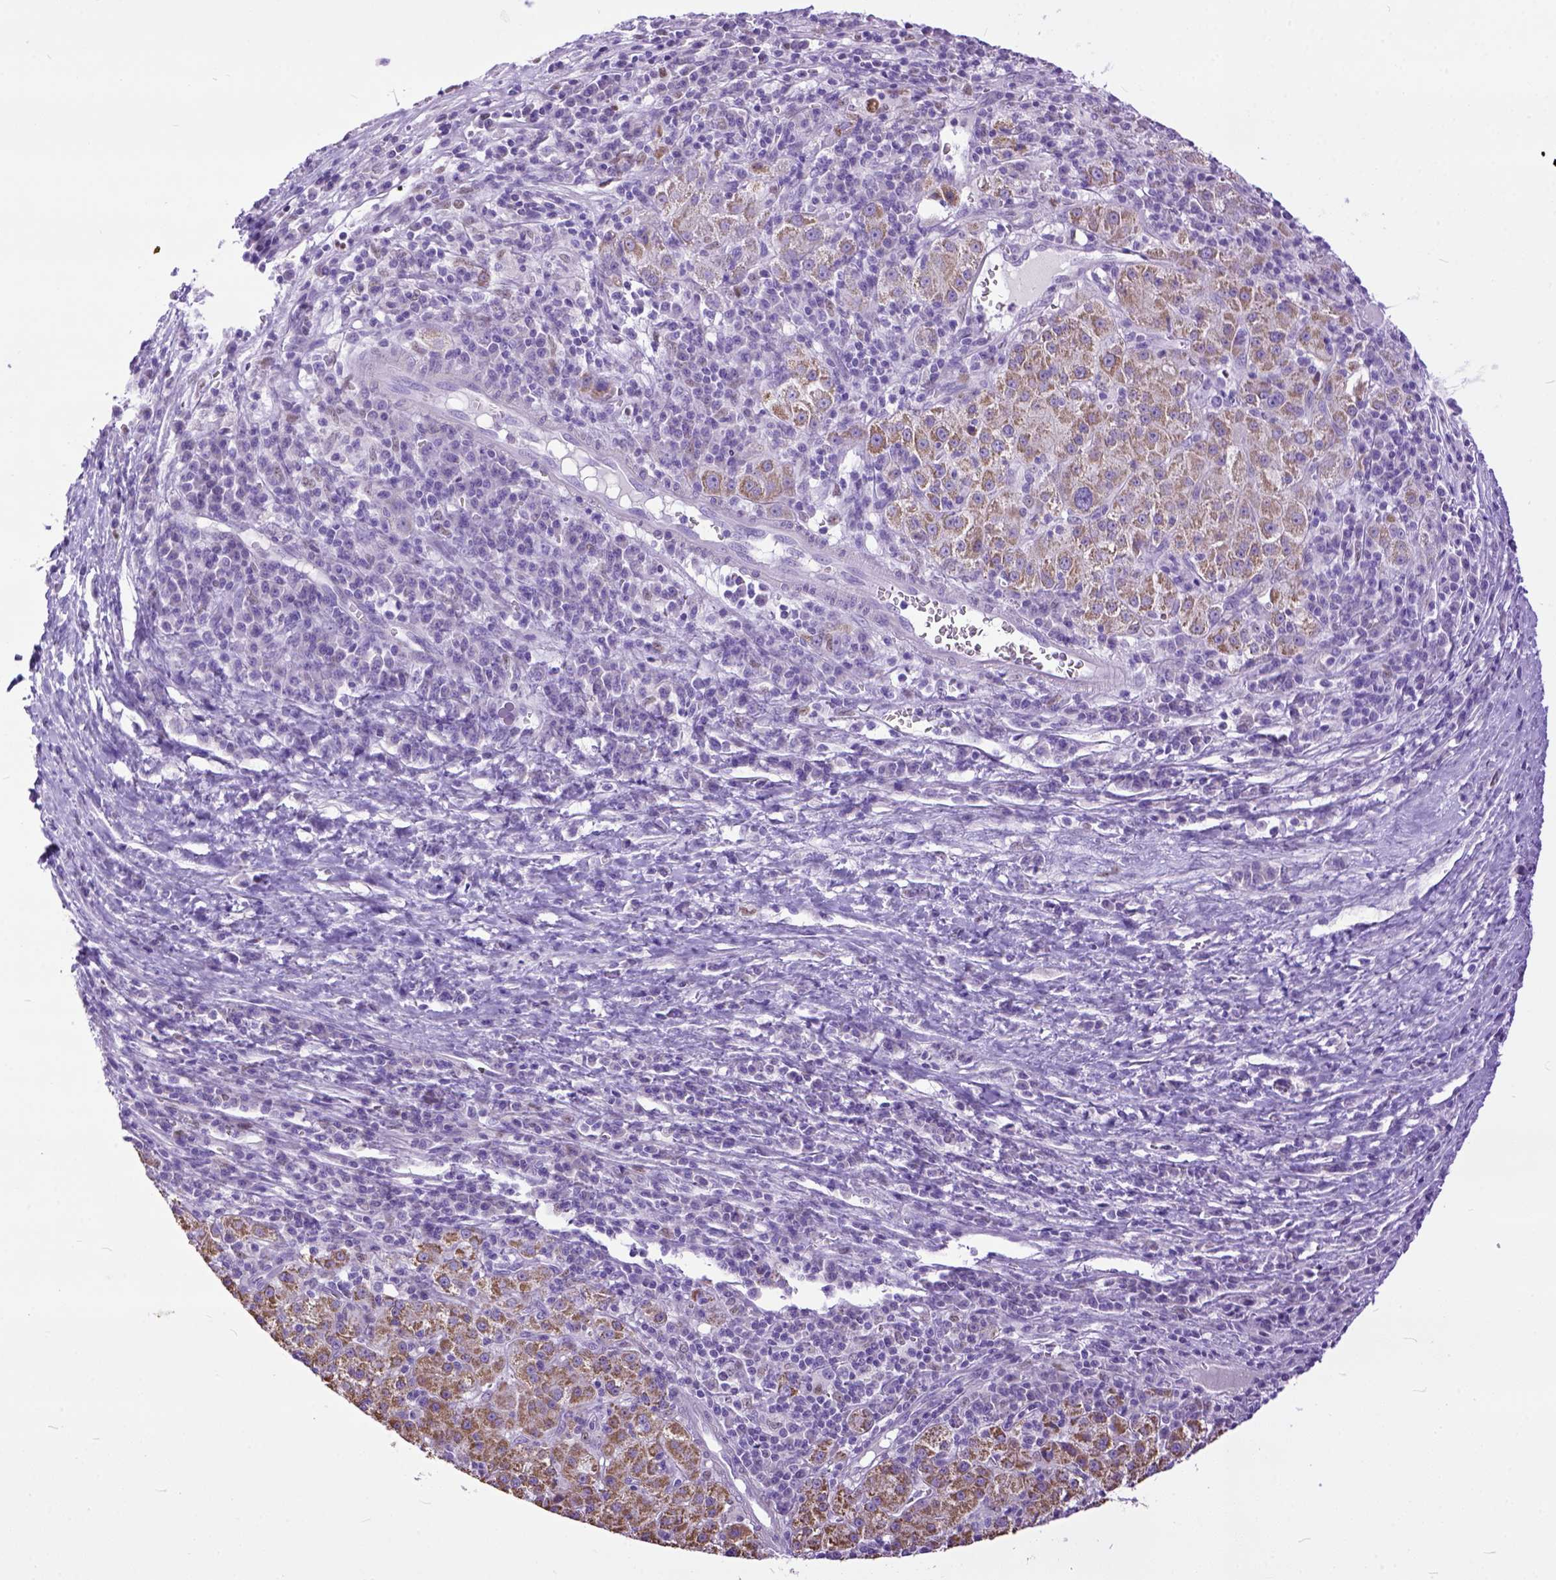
{"staining": {"intensity": "moderate", "quantity": ">75%", "location": "cytoplasmic/membranous"}, "tissue": "liver cancer", "cell_type": "Tumor cells", "image_type": "cancer", "snomed": [{"axis": "morphology", "description": "Carcinoma, Hepatocellular, NOS"}, {"axis": "topography", "description": "Liver"}], "caption": "About >75% of tumor cells in human liver cancer display moderate cytoplasmic/membranous protein expression as visualized by brown immunohistochemical staining.", "gene": "CRB1", "patient": {"sex": "female", "age": 60}}